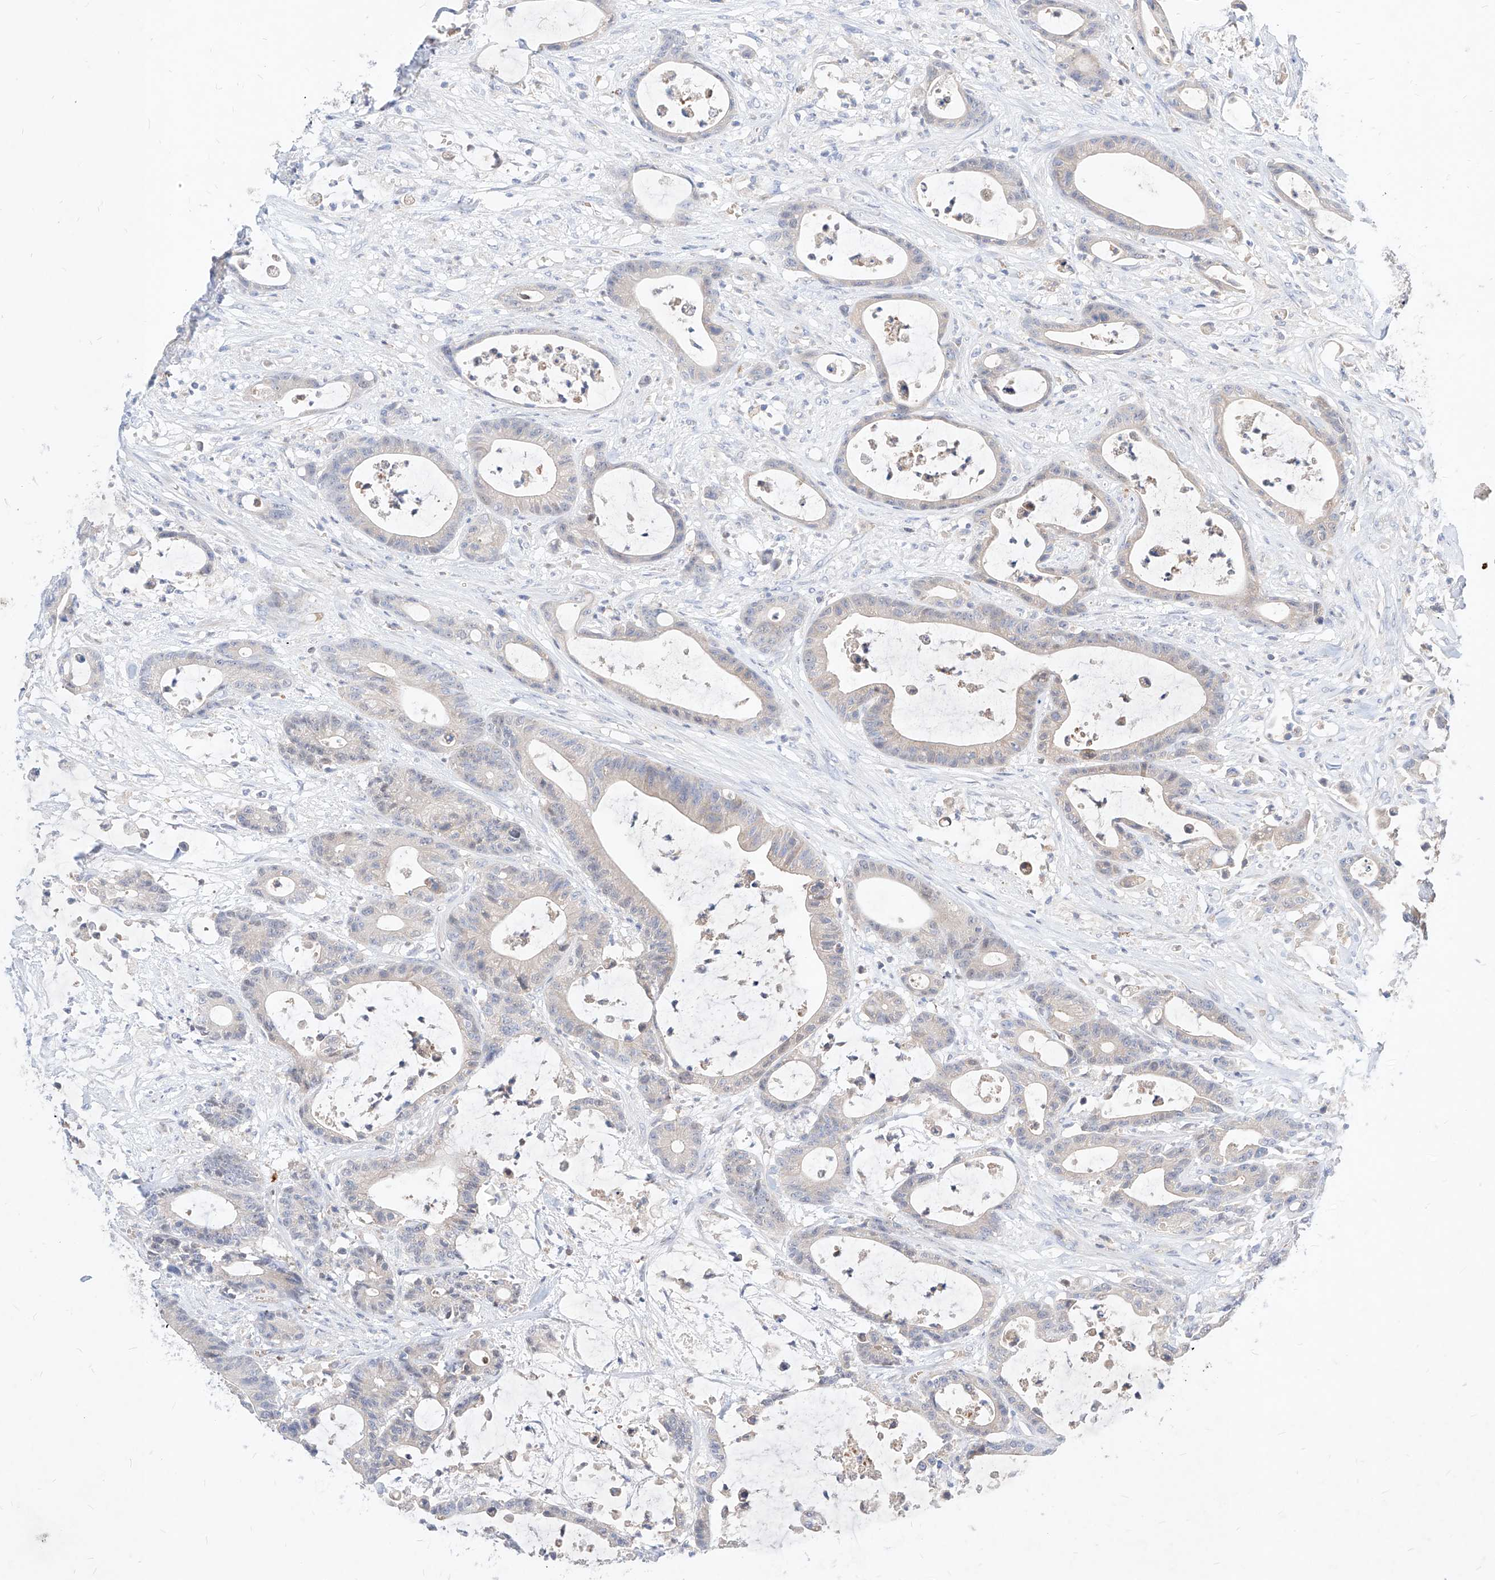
{"staining": {"intensity": "negative", "quantity": "none", "location": "none"}, "tissue": "colorectal cancer", "cell_type": "Tumor cells", "image_type": "cancer", "snomed": [{"axis": "morphology", "description": "Adenocarcinoma, NOS"}, {"axis": "topography", "description": "Colon"}], "caption": "Photomicrograph shows no protein staining in tumor cells of adenocarcinoma (colorectal) tissue.", "gene": "TSNAX", "patient": {"sex": "female", "age": 84}}